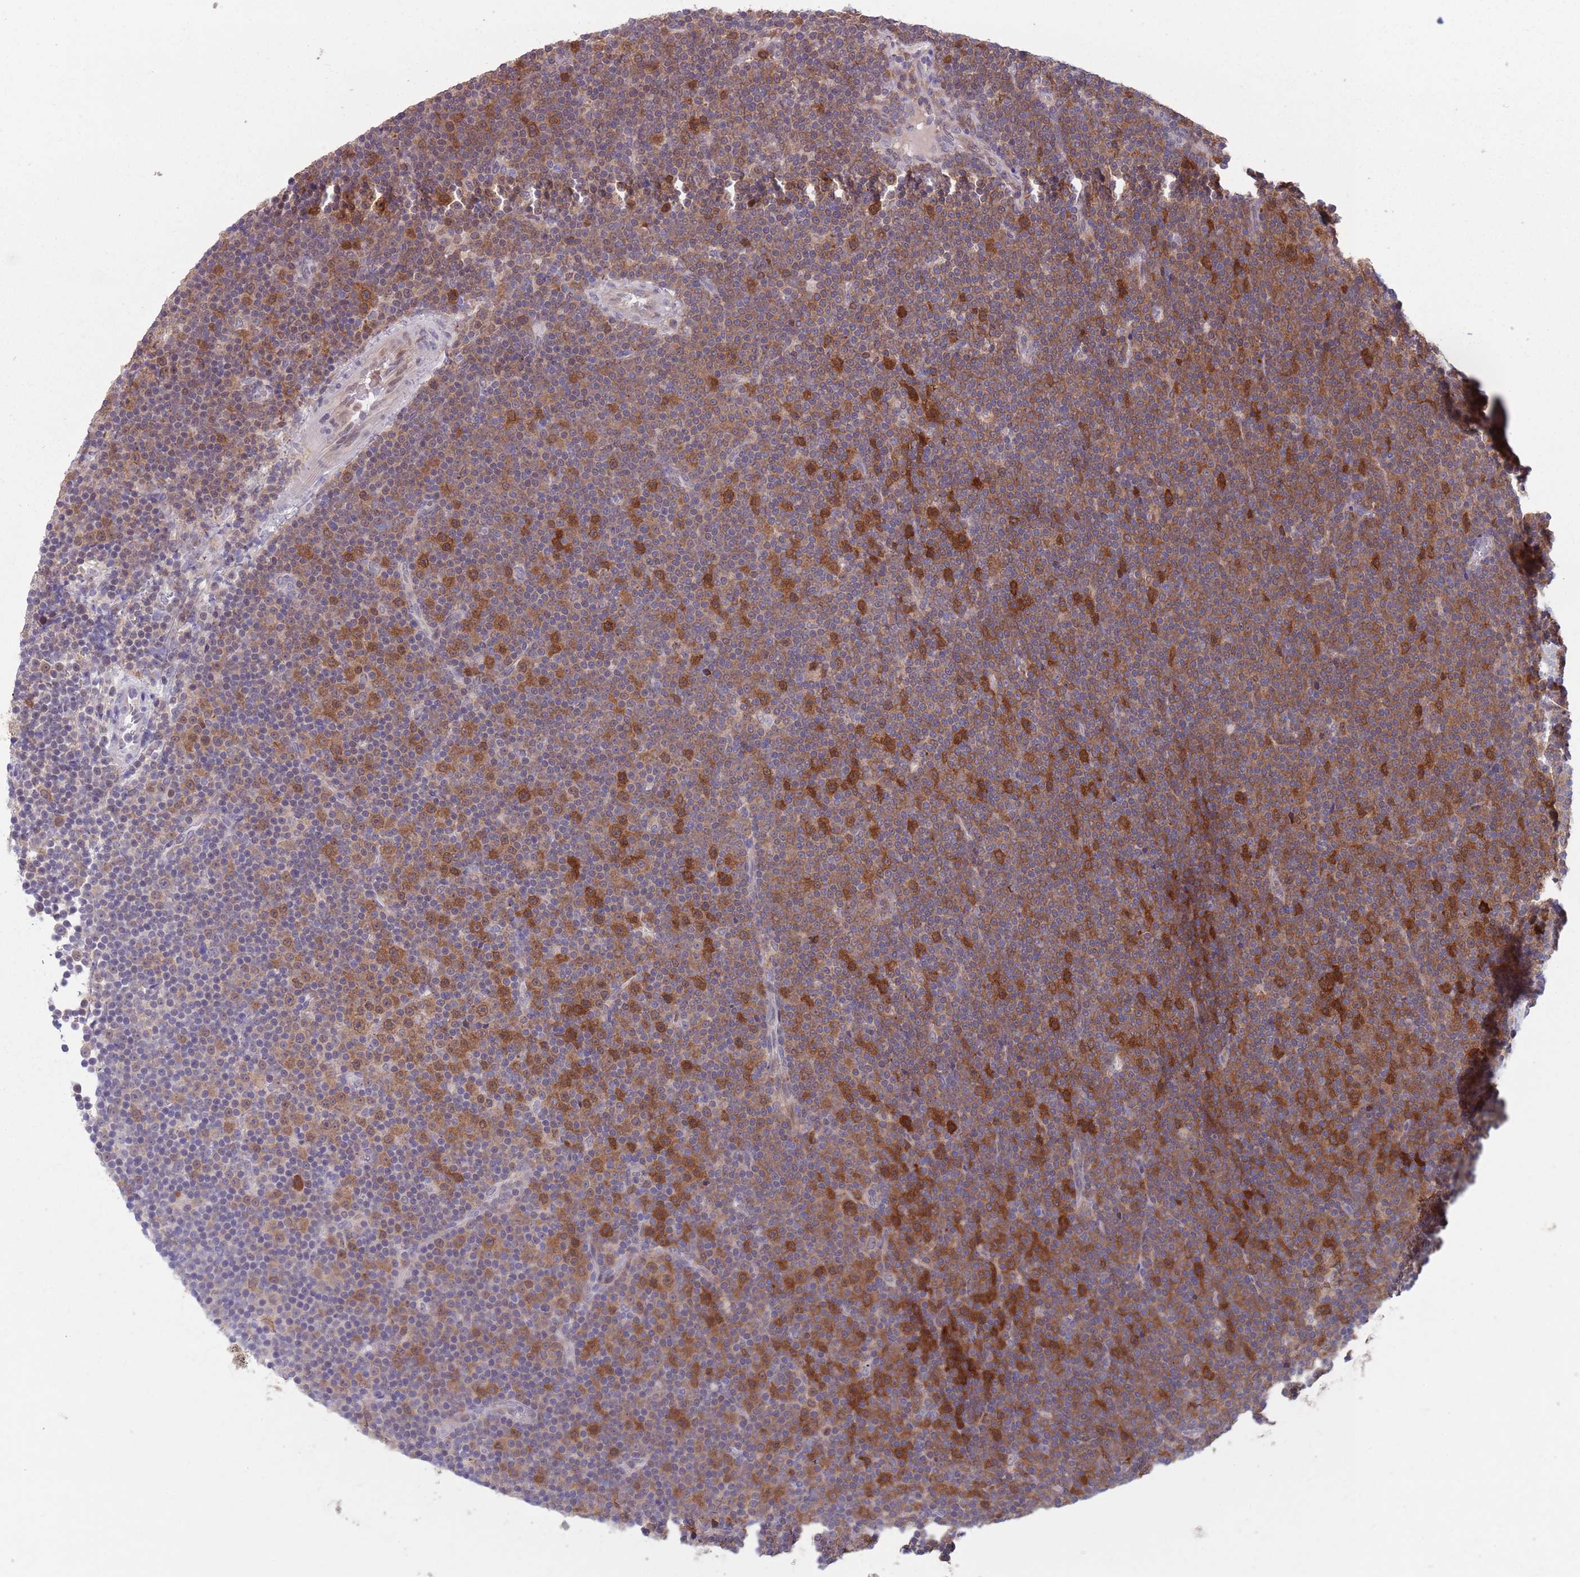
{"staining": {"intensity": "moderate", "quantity": "25%-75%", "location": "cytoplasmic/membranous"}, "tissue": "lymphoma", "cell_type": "Tumor cells", "image_type": "cancer", "snomed": [{"axis": "morphology", "description": "Malignant lymphoma, non-Hodgkin's type, Low grade"}, {"axis": "topography", "description": "Lymph node"}], "caption": "Protein staining of lymphoma tissue shows moderate cytoplasmic/membranous staining in approximately 25%-75% of tumor cells.", "gene": "CLNS1A", "patient": {"sex": "female", "age": 67}}